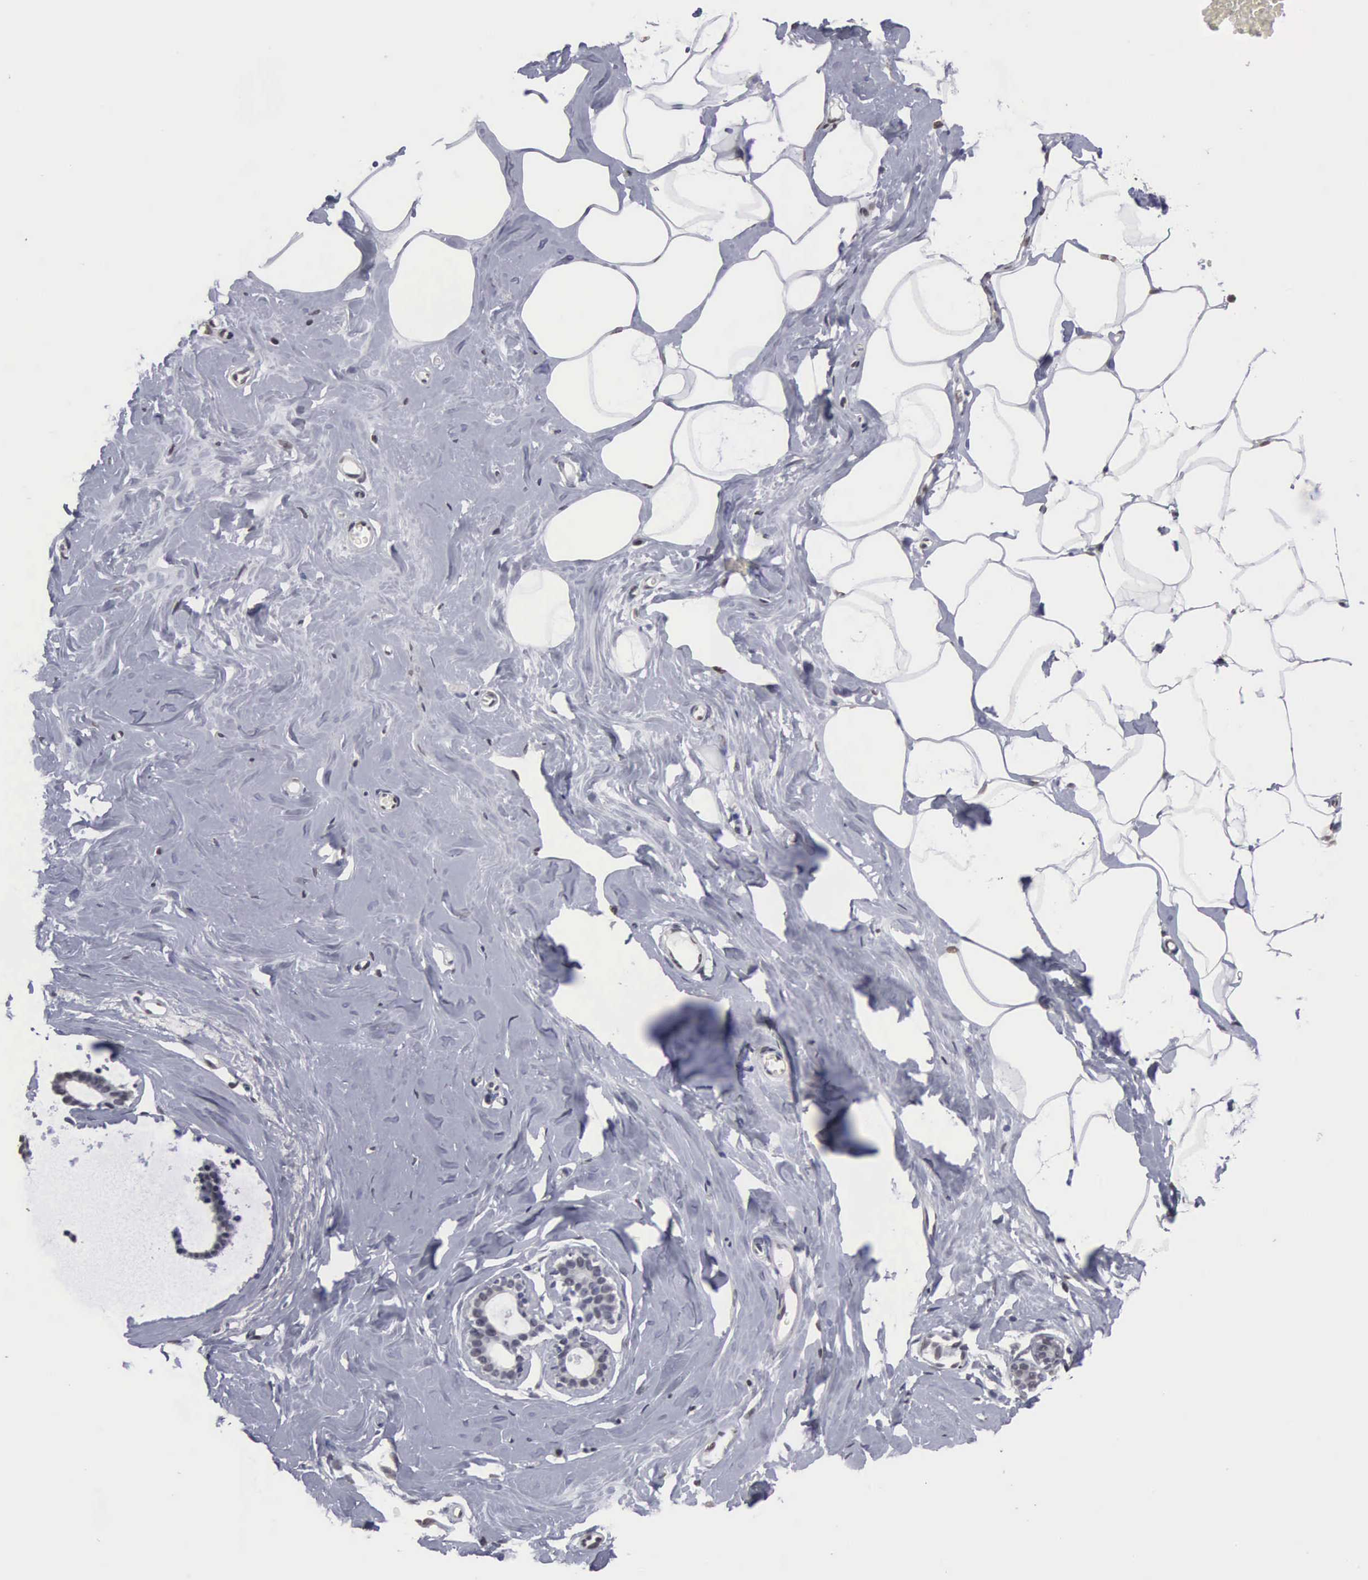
{"staining": {"intensity": "negative", "quantity": "none", "location": "none"}, "tissue": "breast", "cell_type": "Adipocytes", "image_type": "normal", "snomed": [{"axis": "morphology", "description": "Normal tissue, NOS"}, {"axis": "topography", "description": "Breast"}], "caption": "Immunohistochemistry (IHC) micrograph of unremarkable human breast stained for a protein (brown), which shows no positivity in adipocytes.", "gene": "UPB1", "patient": {"sex": "female", "age": 45}}